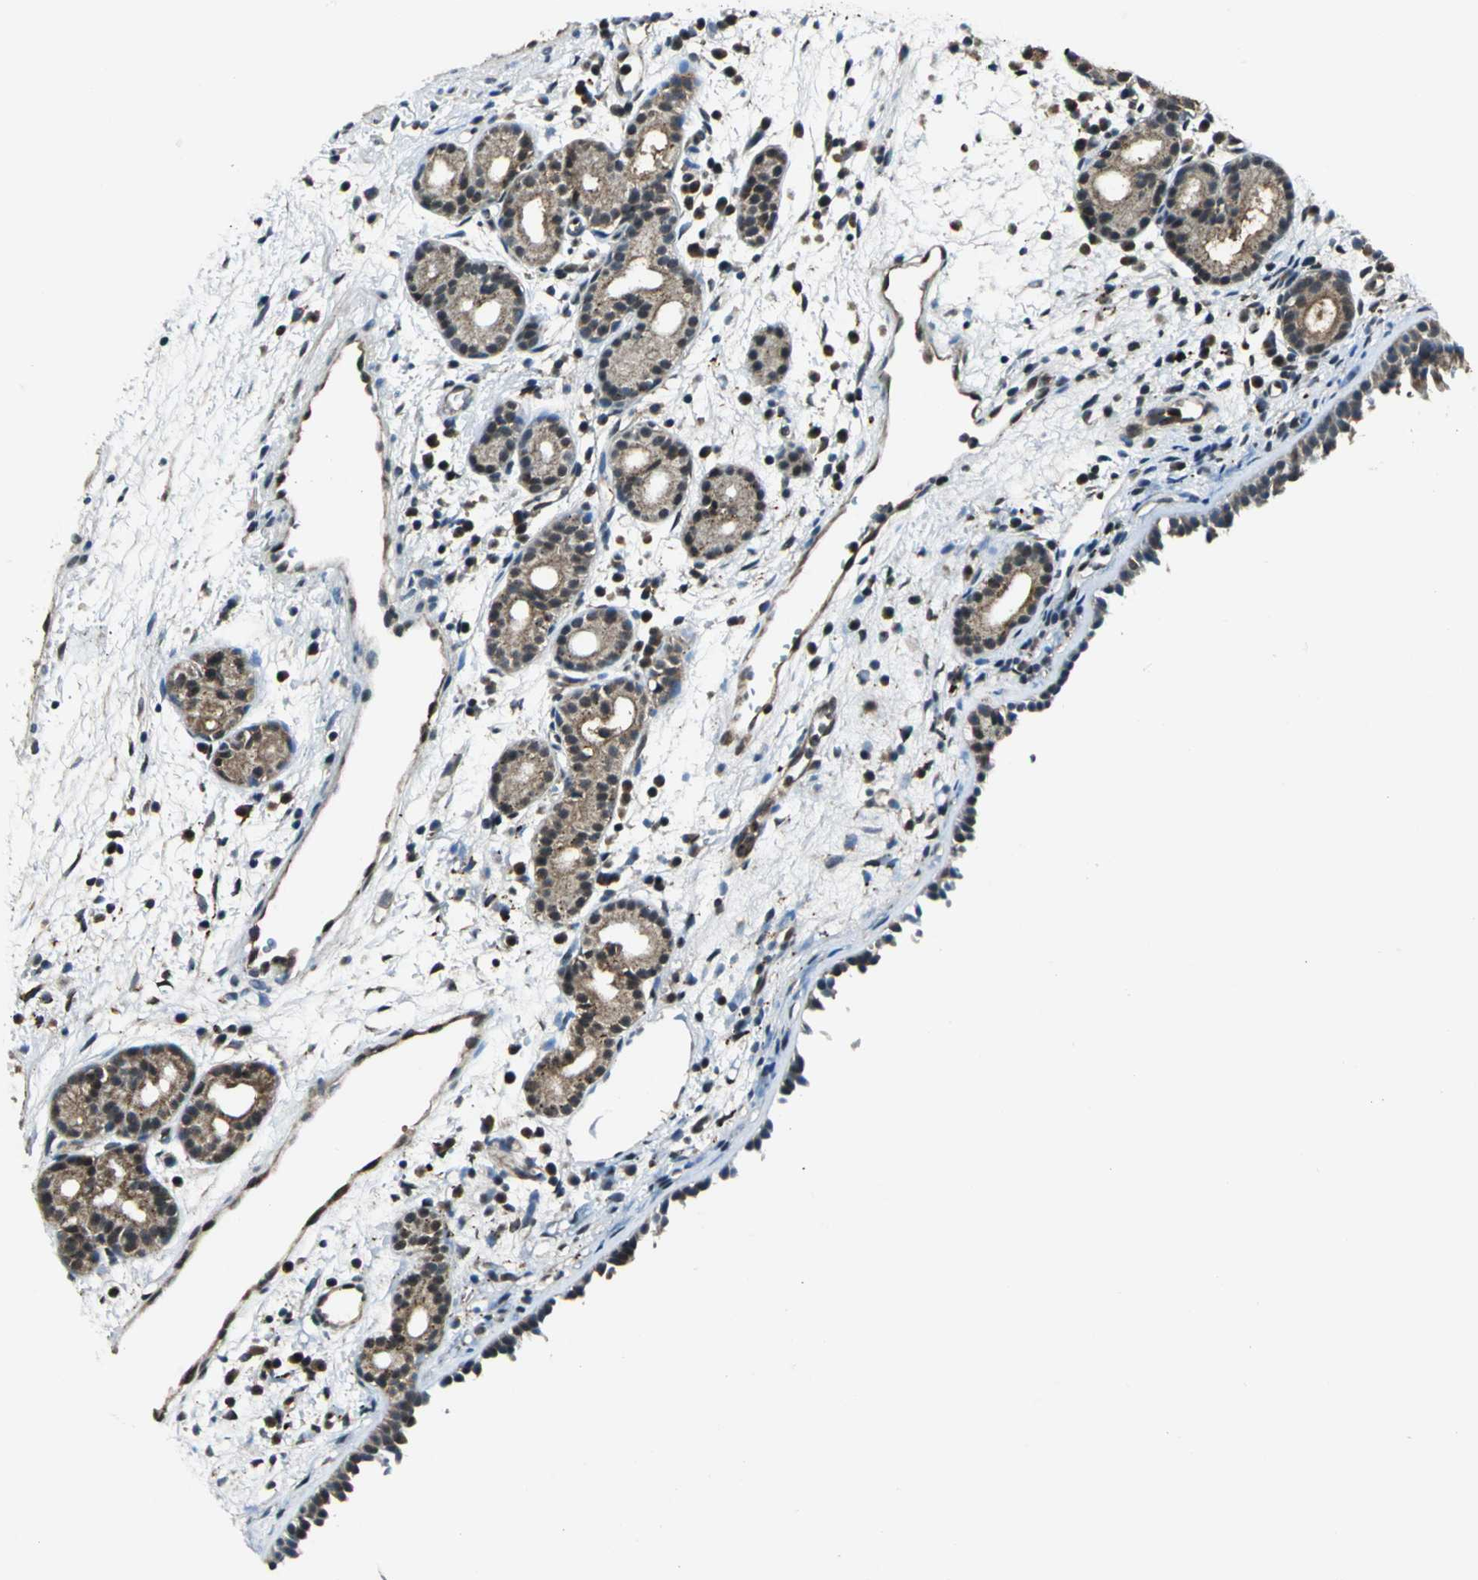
{"staining": {"intensity": "moderate", "quantity": ">75%", "location": "cytoplasmic/membranous,nuclear"}, "tissue": "nasopharynx", "cell_type": "Respiratory epithelial cells", "image_type": "normal", "snomed": [{"axis": "morphology", "description": "Normal tissue, NOS"}, {"axis": "morphology", "description": "Inflammation, NOS"}, {"axis": "topography", "description": "Nasopharynx"}], "caption": "Immunohistochemistry image of benign nasopharynx: human nasopharynx stained using immunohistochemistry (IHC) reveals medium levels of moderate protein expression localized specifically in the cytoplasmic/membranous,nuclear of respiratory epithelial cells, appearing as a cytoplasmic/membranous,nuclear brown color.", "gene": "PPP1R13L", "patient": {"sex": "female", "age": 55}}